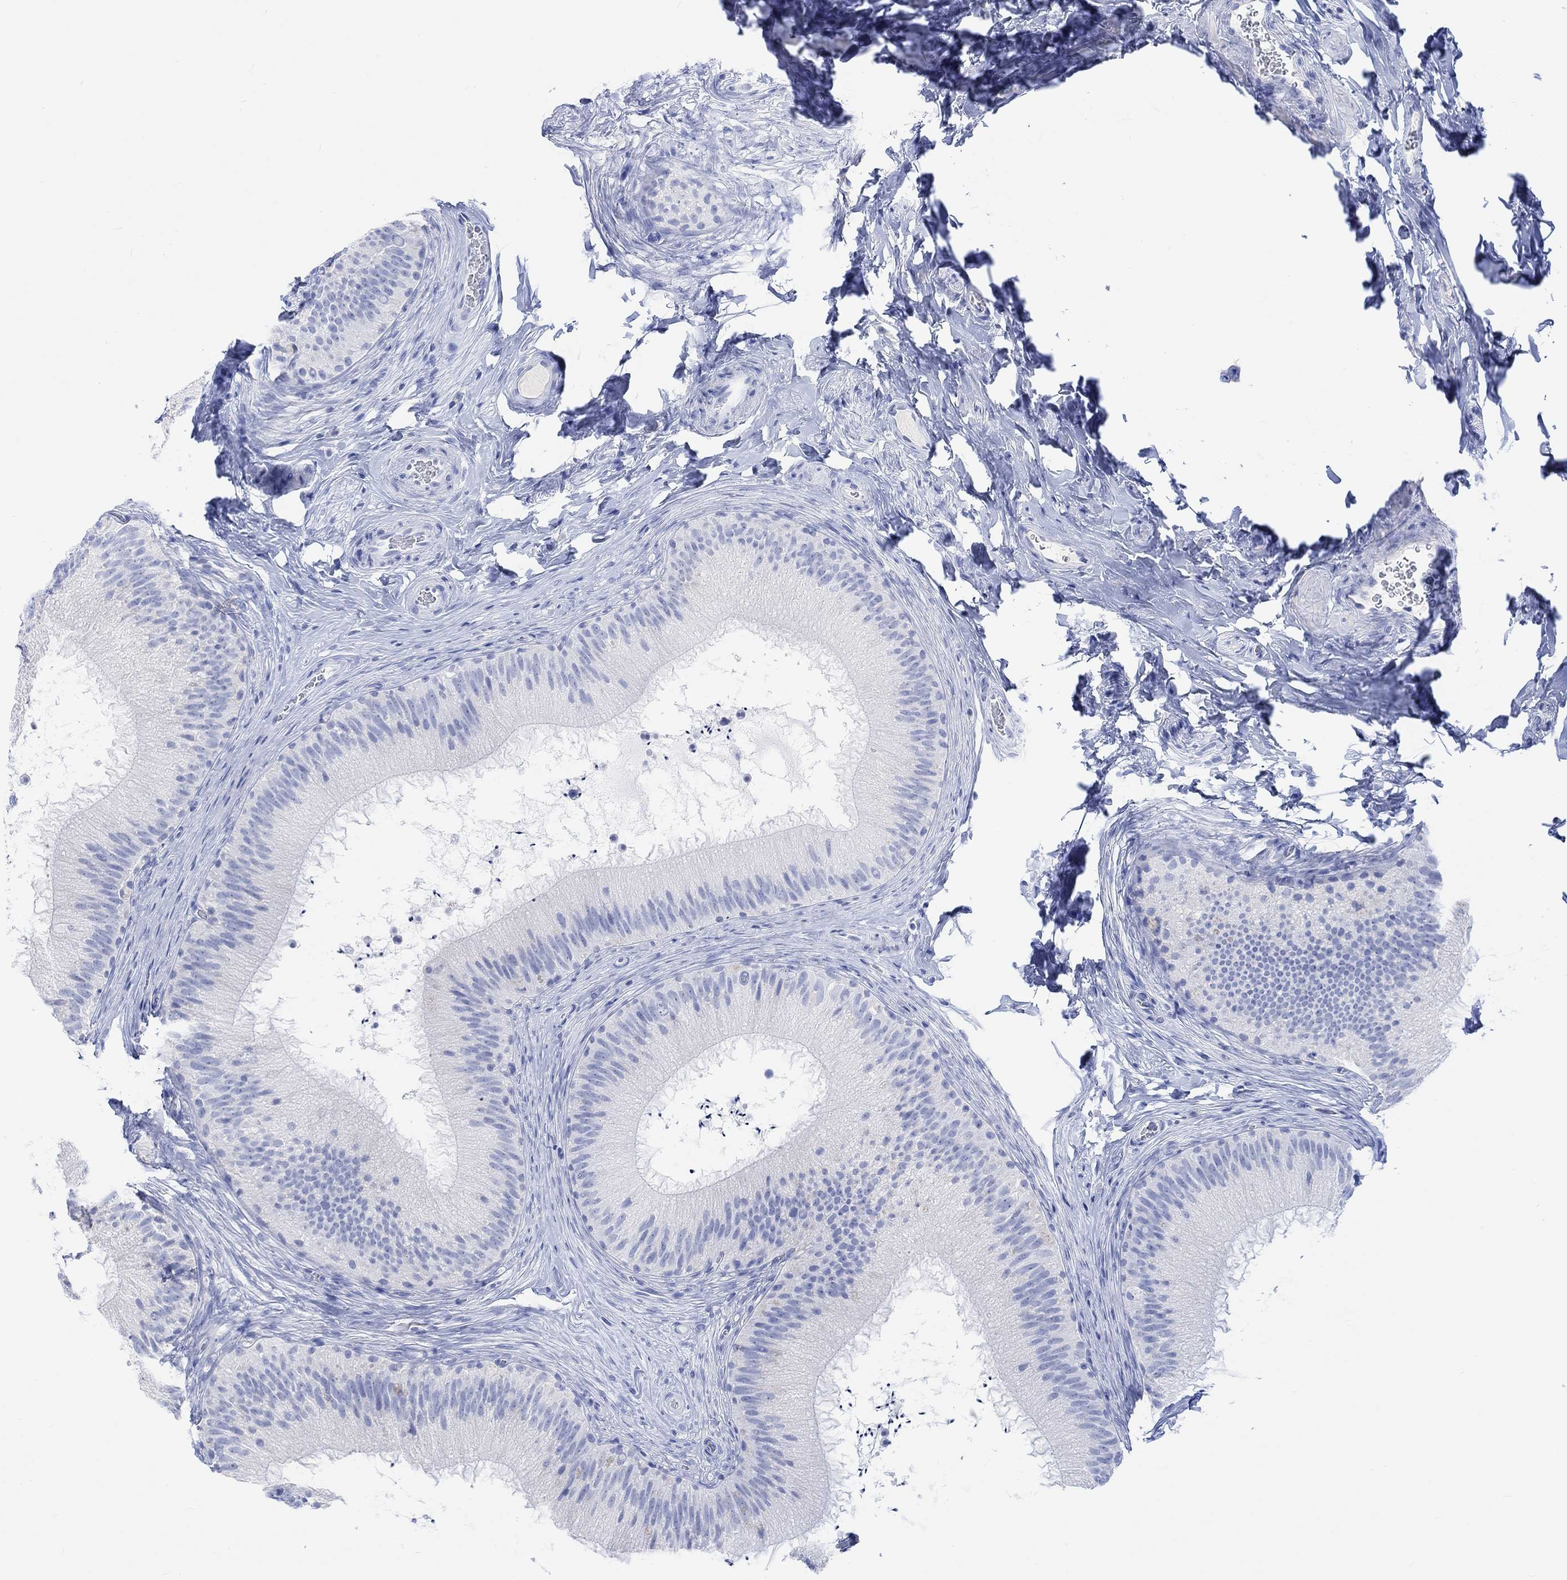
{"staining": {"intensity": "negative", "quantity": "none", "location": "none"}, "tissue": "epididymis", "cell_type": "Glandular cells", "image_type": "normal", "snomed": [{"axis": "morphology", "description": "Normal tissue, NOS"}, {"axis": "topography", "description": "Epididymis"}], "caption": "An immunohistochemistry micrograph of normal epididymis is shown. There is no staining in glandular cells of epididymis.", "gene": "CALCA", "patient": {"sex": "male", "age": 32}}